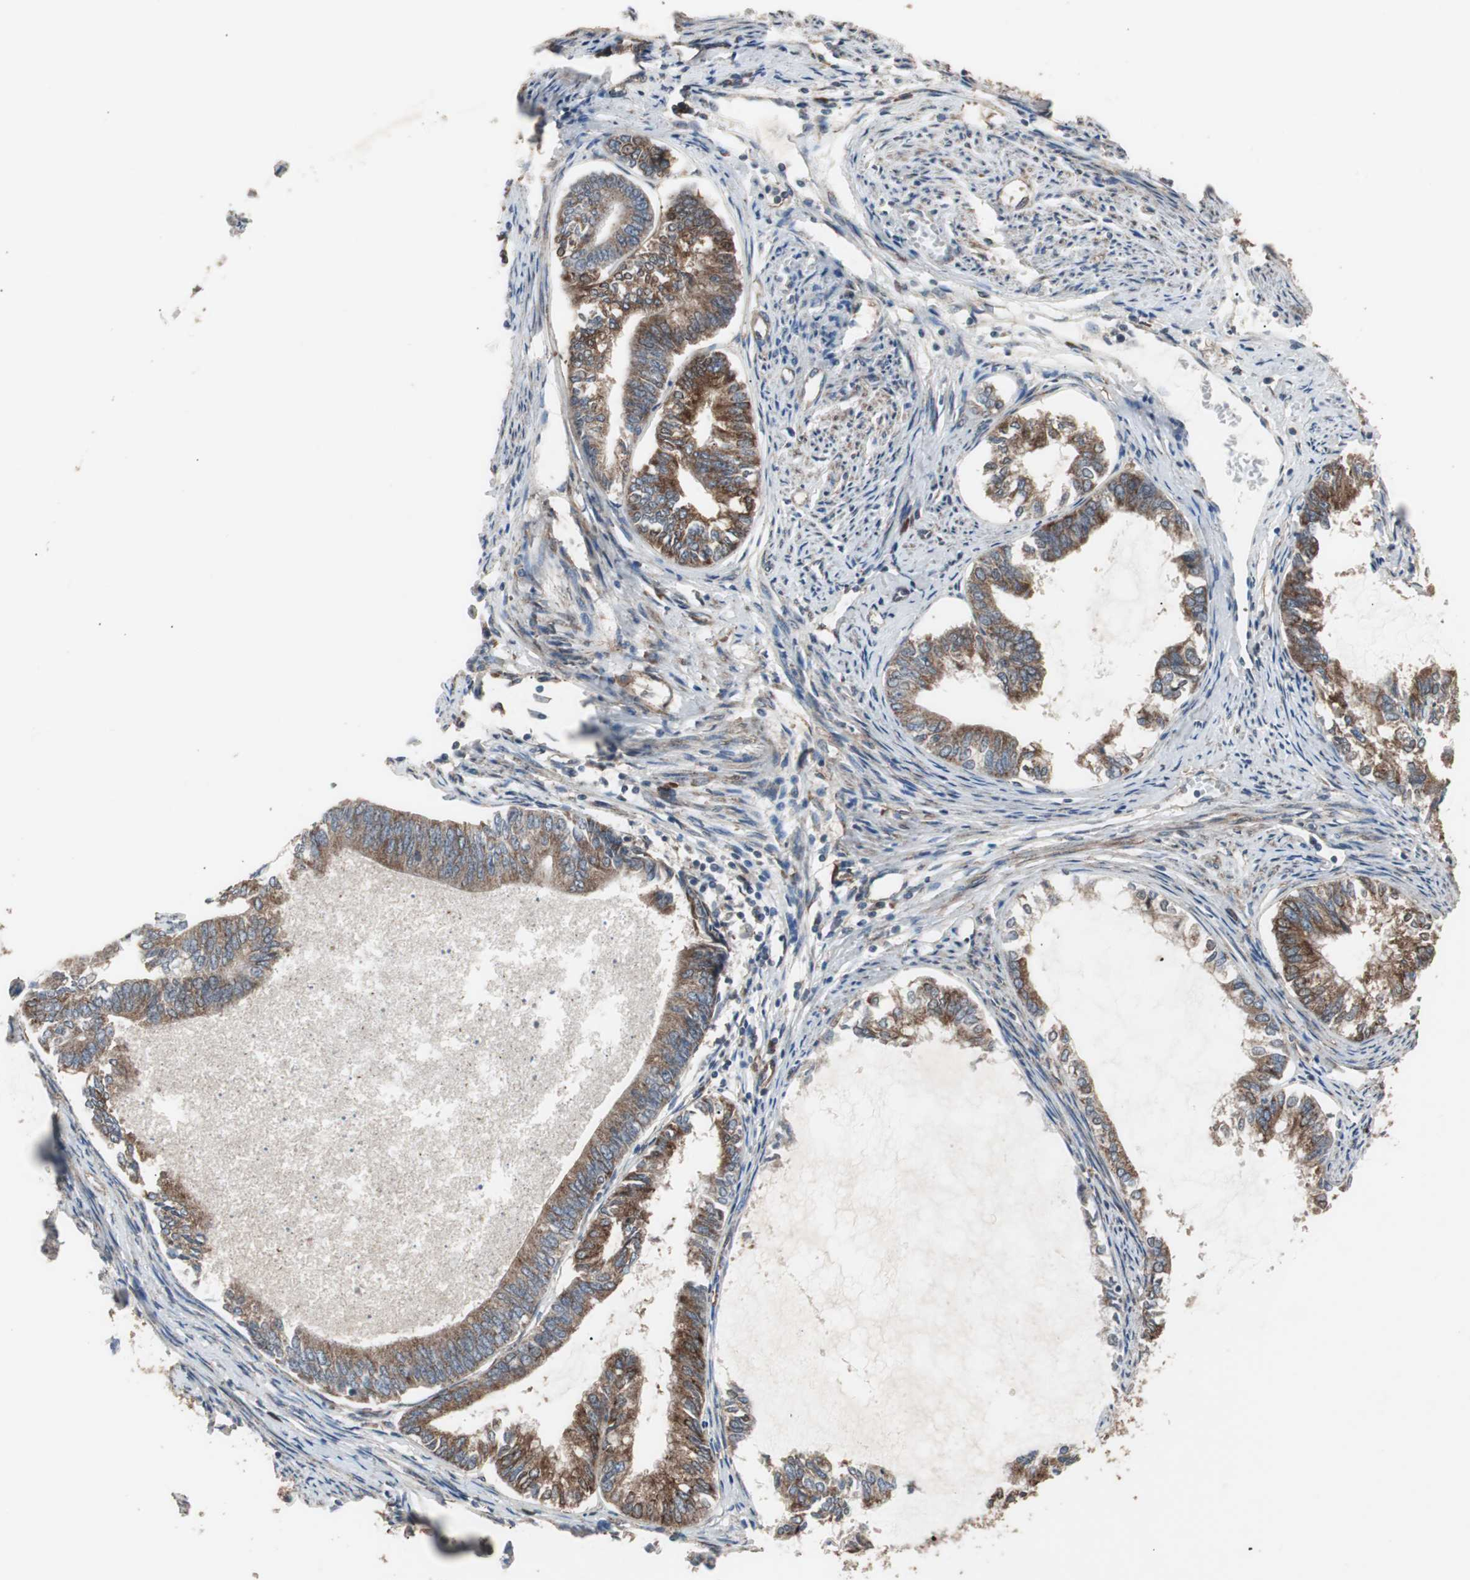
{"staining": {"intensity": "moderate", "quantity": ">75%", "location": "cytoplasmic/membranous"}, "tissue": "endometrial cancer", "cell_type": "Tumor cells", "image_type": "cancer", "snomed": [{"axis": "morphology", "description": "Adenocarcinoma, NOS"}, {"axis": "topography", "description": "Endometrium"}], "caption": "Immunohistochemical staining of endometrial cancer (adenocarcinoma) reveals moderate cytoplasmic/membranous protein expression in about >75% of tumor cells.", "gene": "LZTS1", "patient": {"sex": "female", "age": 86}}